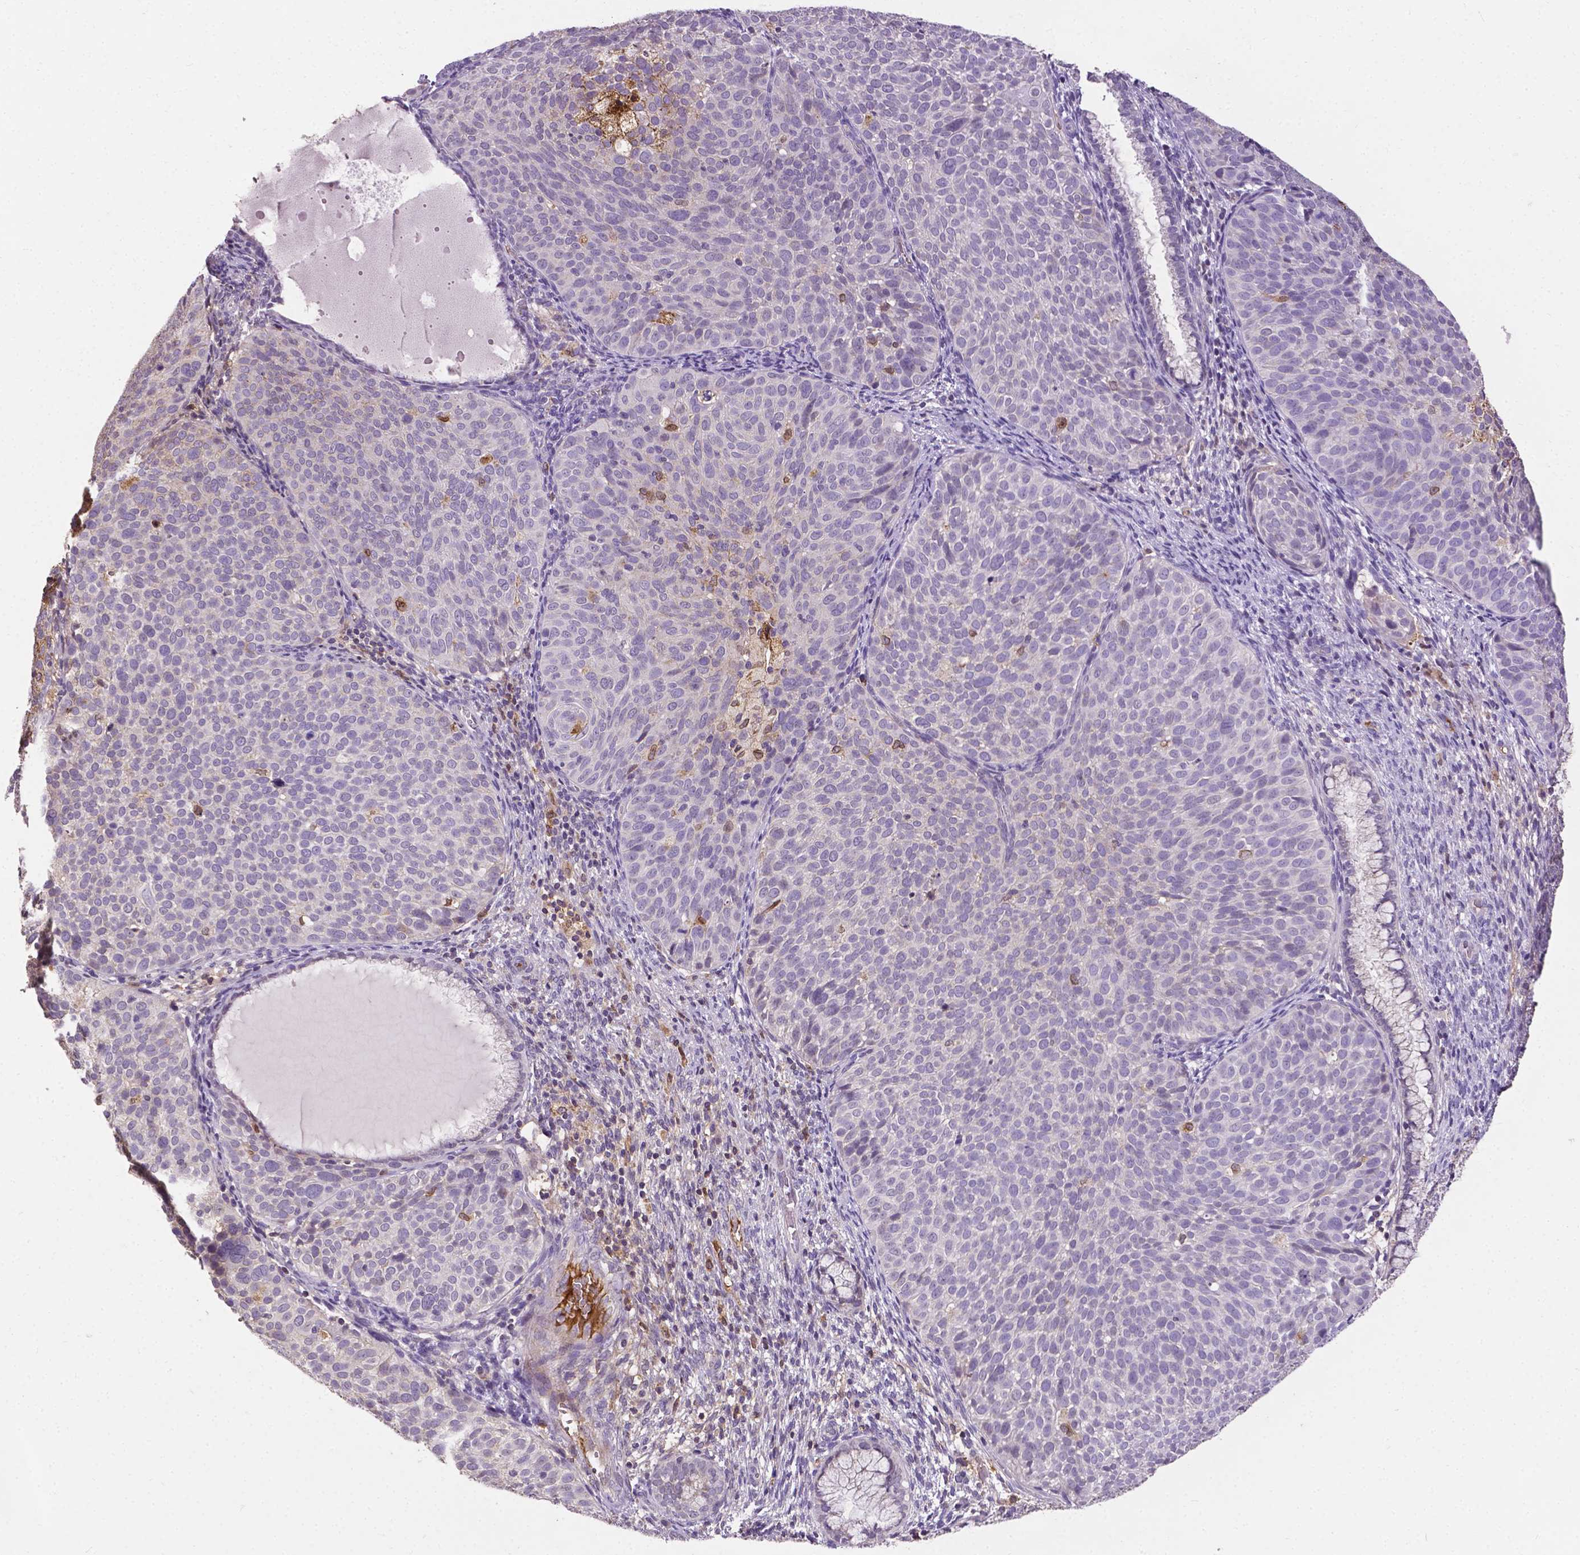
{"staining": {"intensity": "negative", "quantity": "none", "location": "none"}, "tissue": "cervical cancer", "cell_type": "Tumor cells", "image_type": "cancer", "snomed": [{"axis": "morphology", "description": "Squamous cell carcinoma, NOS"}, {"axis": "topography", "description": "Cervix"}], "caption": "Photomicrograph shows no protein expression in tumor cells of squamous cell carcinoma (cervical) tissue.", "gene": "APOE", "patient": {"sex": "female", "age": 39}}